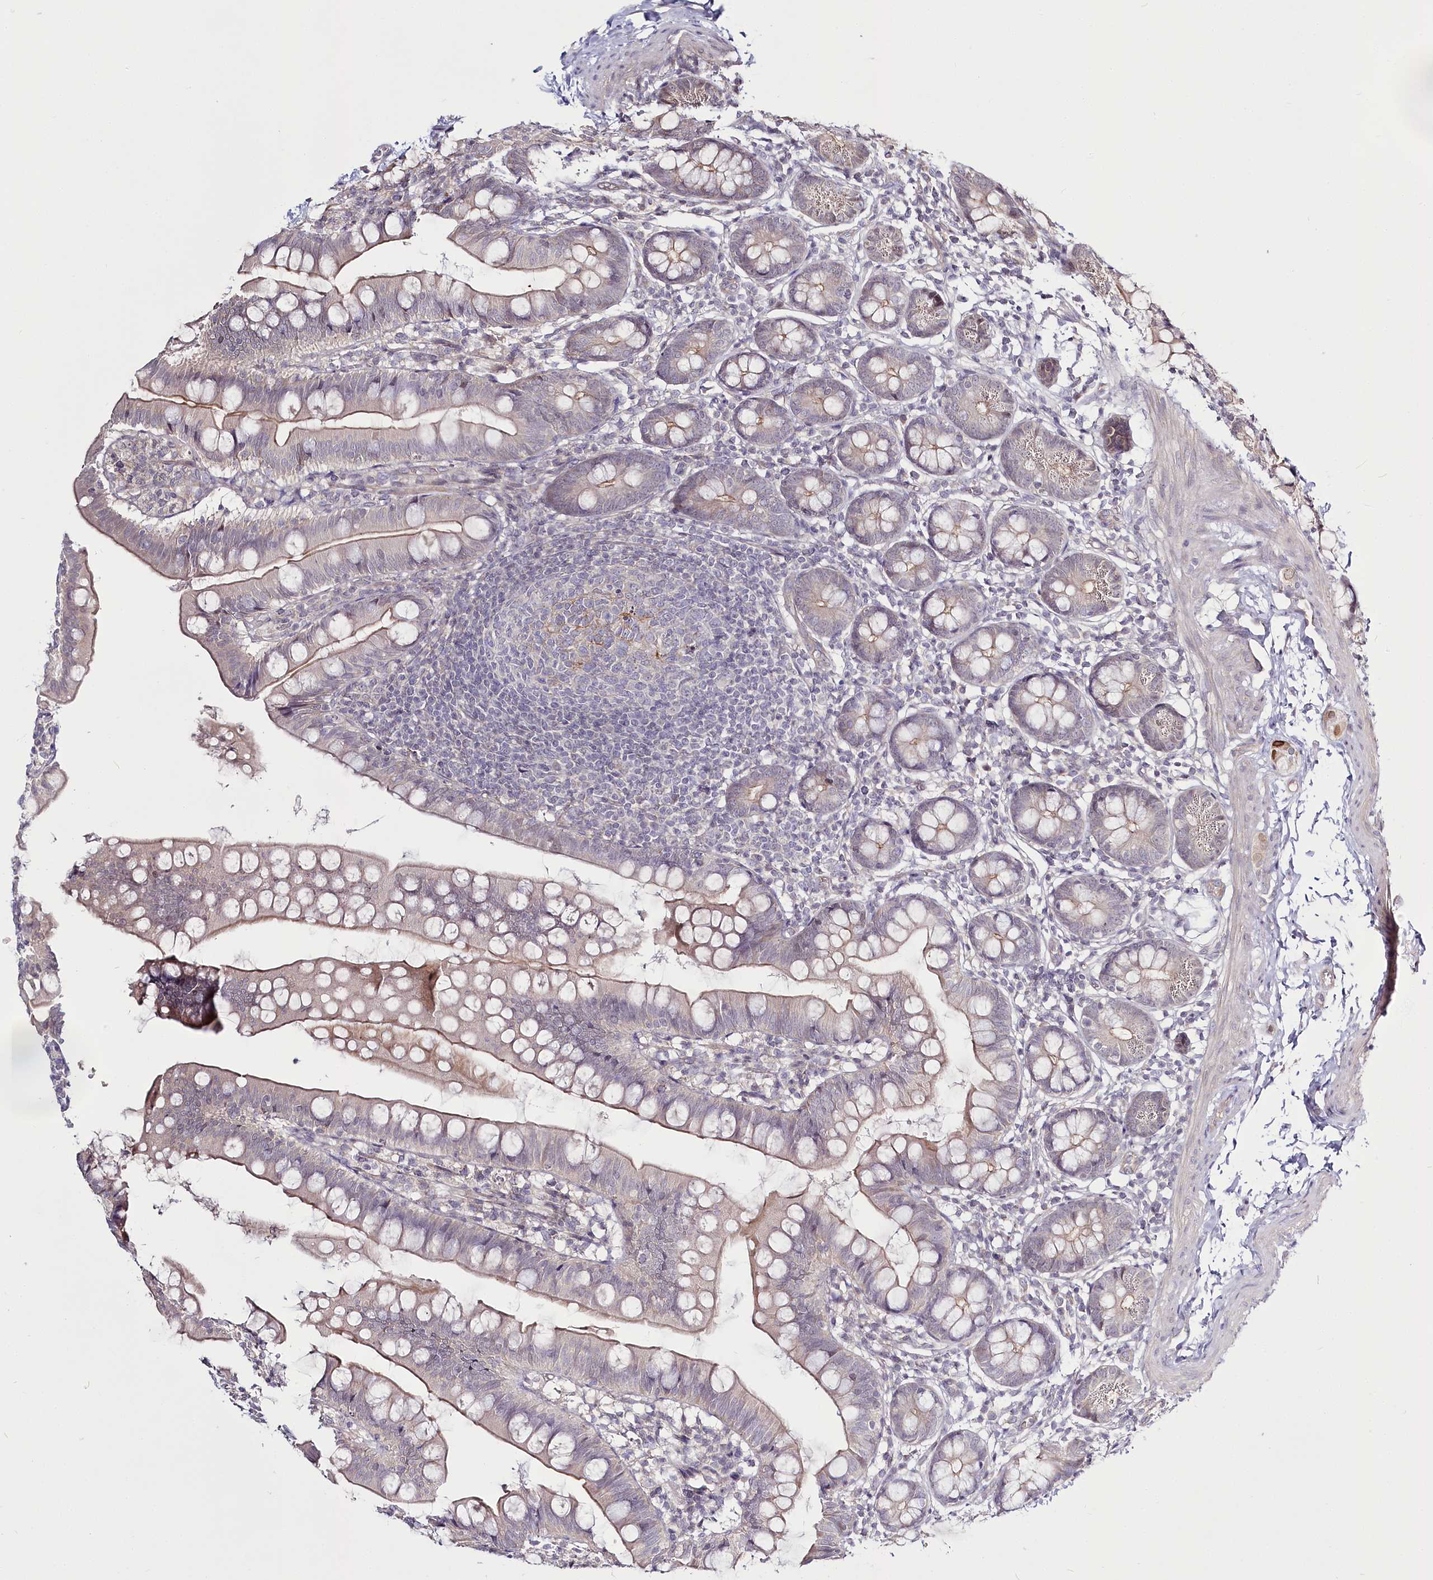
{"staining": {"intensity": "weak", "quantity": "<25%", "location": "cytoplasmic/membranous"}, "tissue": "small intestine", "cell_type": "Glandular cells", "image_type": "normal", "snomed": [{"axis": "morphology", "description": "Normal tissue, NOS"}, {"axis": "topography", "description": "Small intestine"}], "caption": "DAB immunohistochemical staining of normal small intestine reveals no significant expression in glandular cells.", "gene": "SPINK13", "patient": {"sex": "male", "age": 7}}